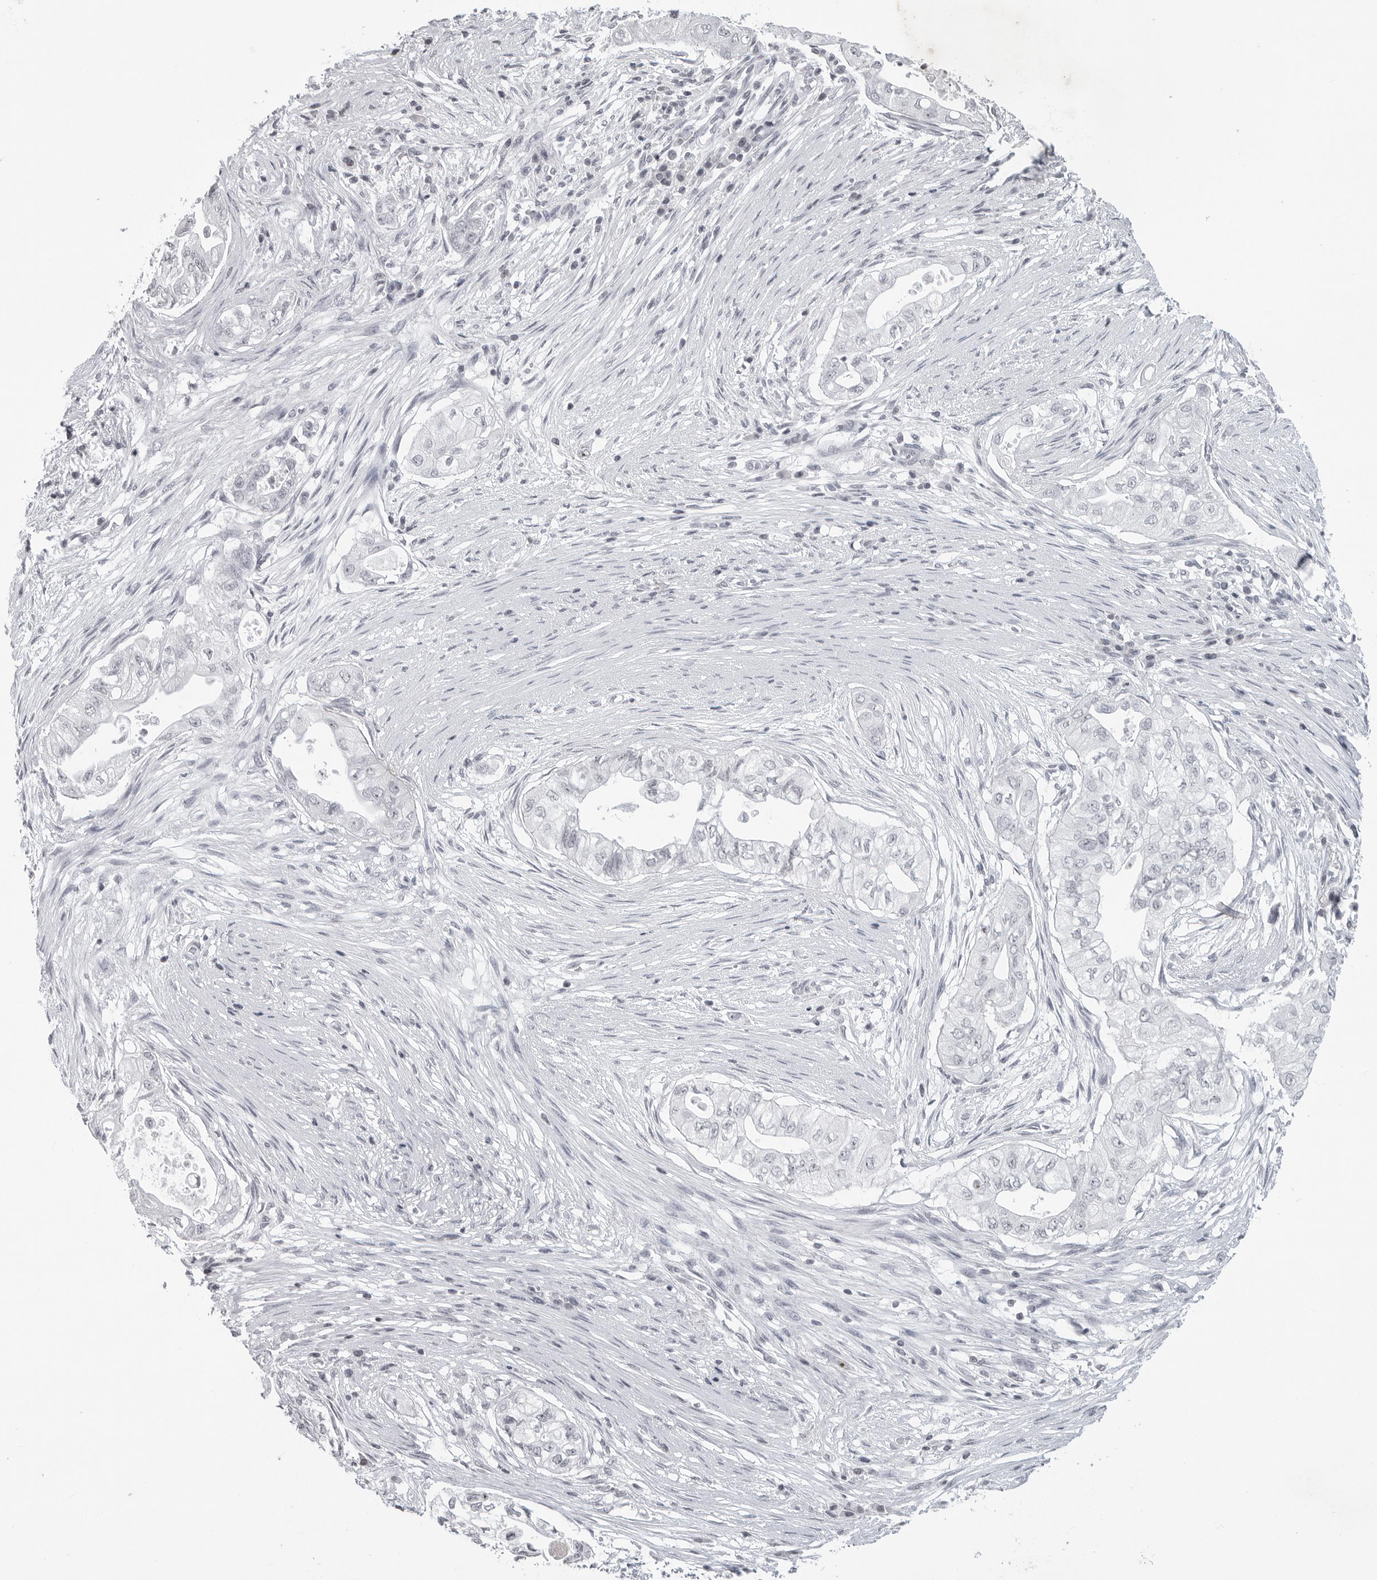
{"staining": {"intensity": "negative", "quantity": "none", "location": "none"}, "tissue": "pancreatic cancer", "cell_type": "Tumor cells", "image_type": "cancer", "snomed": [{"axis": "morphology", "description": "Adenocarcinoma, NOS"}, {"axis": "topography", "description": "Pancreas"}], "caption": "IHC photomicrograph of human pancreatic cancer (adenocarcinoma) stained for a protein (brown), which exhibits no positivity in tumor cells.", "gene": "DDX54", "patient": {"sex": "male", "age": 72}}